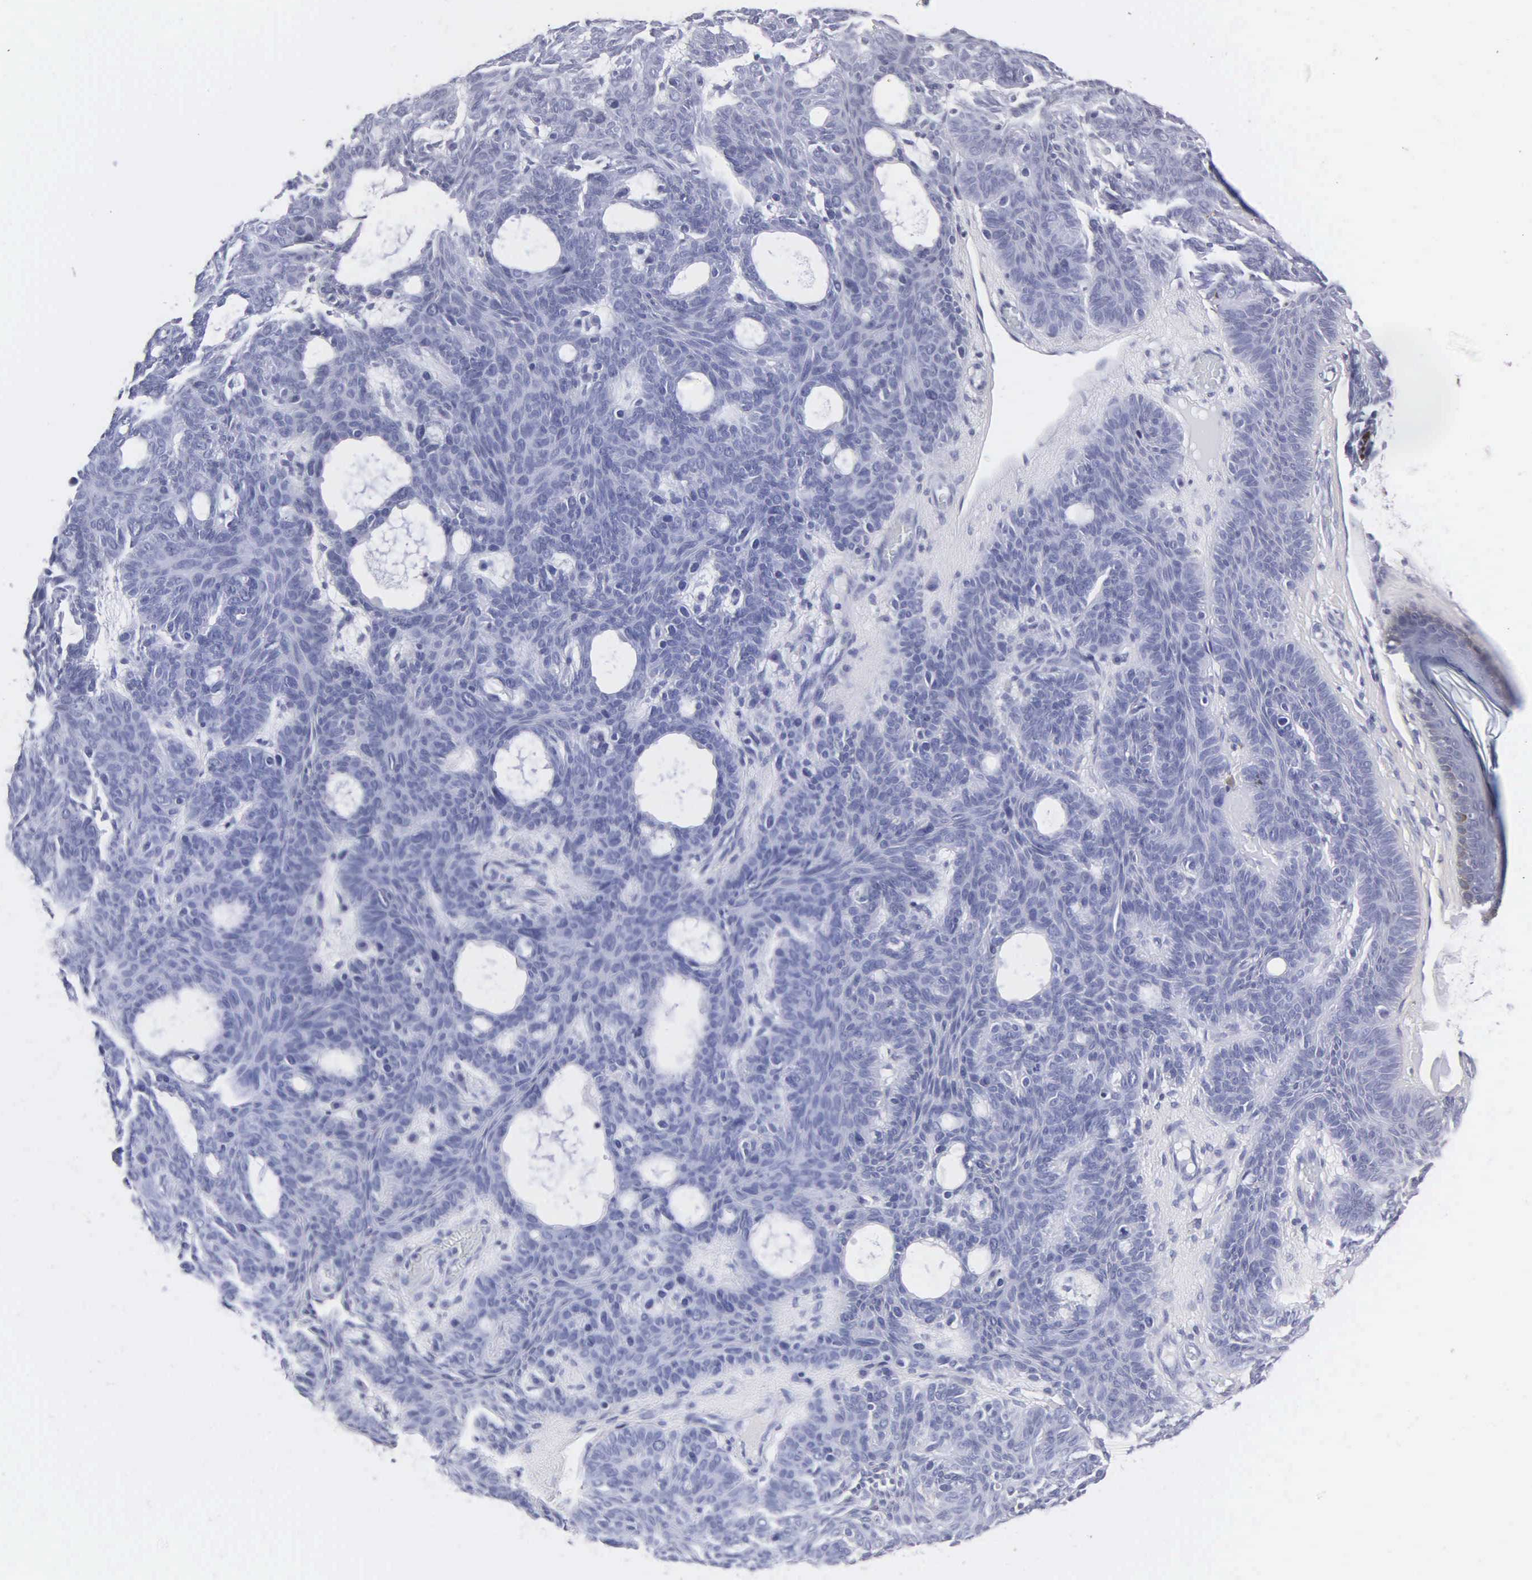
{"staining": {"intensity": "negative", "quantity": "none", "location": "none"}, "tissue": "skin cancer", "cell_type": "Tumor cells", "image_type": "cancer", "snomed": [{"axis": "morphology", "description": "Basal cell carcinoma"}, {"axis": "topography", "description": "Skin"}], "caption": "This is an immunohistochemistry histopathology image of human skin cancer. There is no positivity in tumor cells.", "gene": "MB", "patient": {"sex": "male", "age": 44}}